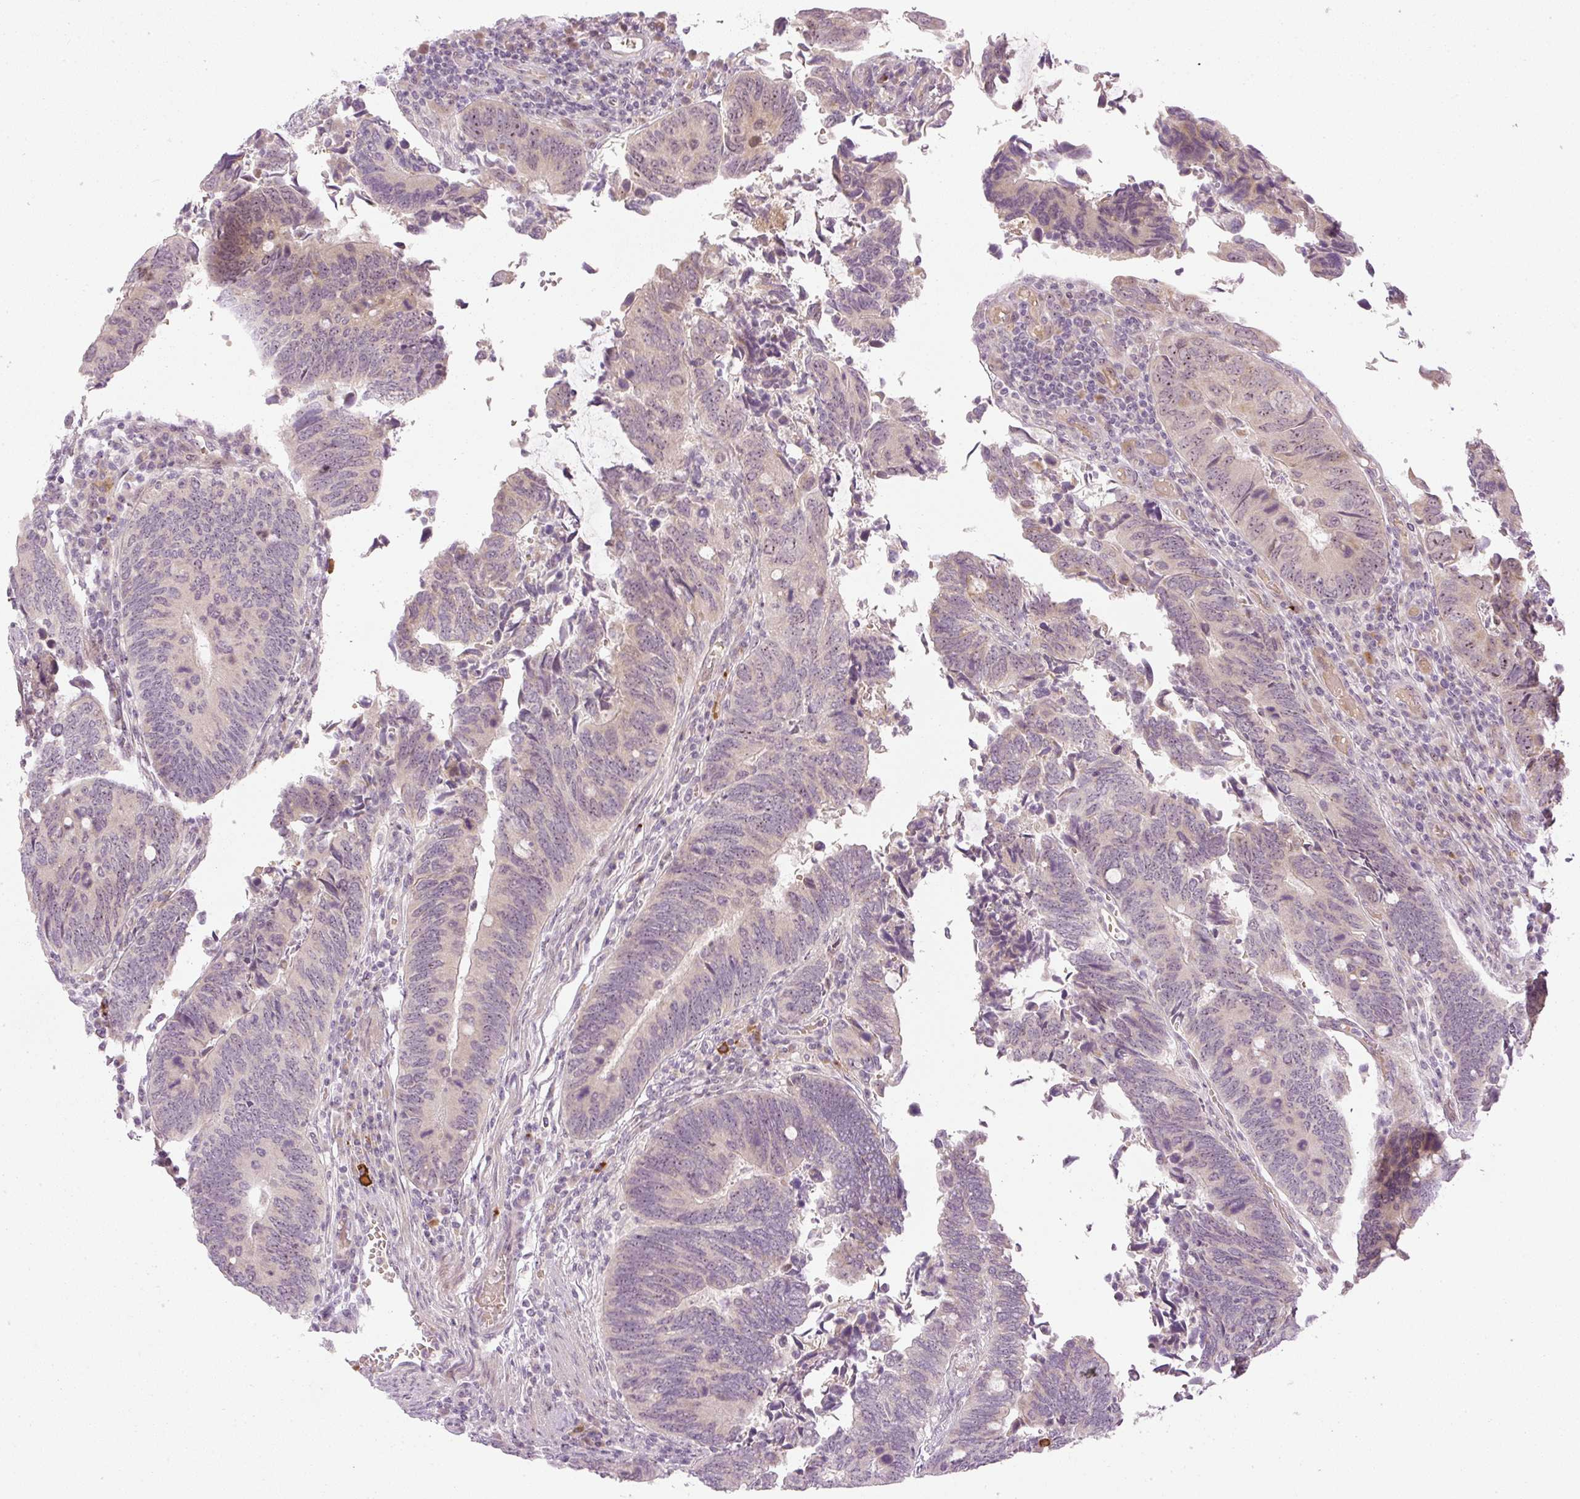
{"staining": {"intensity": "moderate", "quantity": "<25%", "location": "cytoplasmic/membranous,nuclear"}, "tissue": "colorectal cancer", "cell_type": "Tumor cells", "image_type": "cancer", "snomed": [{"axis": "morphology", "description": "Adenocarcinoma, NOS"}, {"axis": "topography", "description": "Colon"}], "caption": "Protein staining of colorectal cancer (adenocarcinoma) tissue displays moderate cytoplasmic/membranous and nuclear expression in approximately <25% of tumor cells.", "gene": "AAR2", "patient": {"sex": "male", "age": 87}}